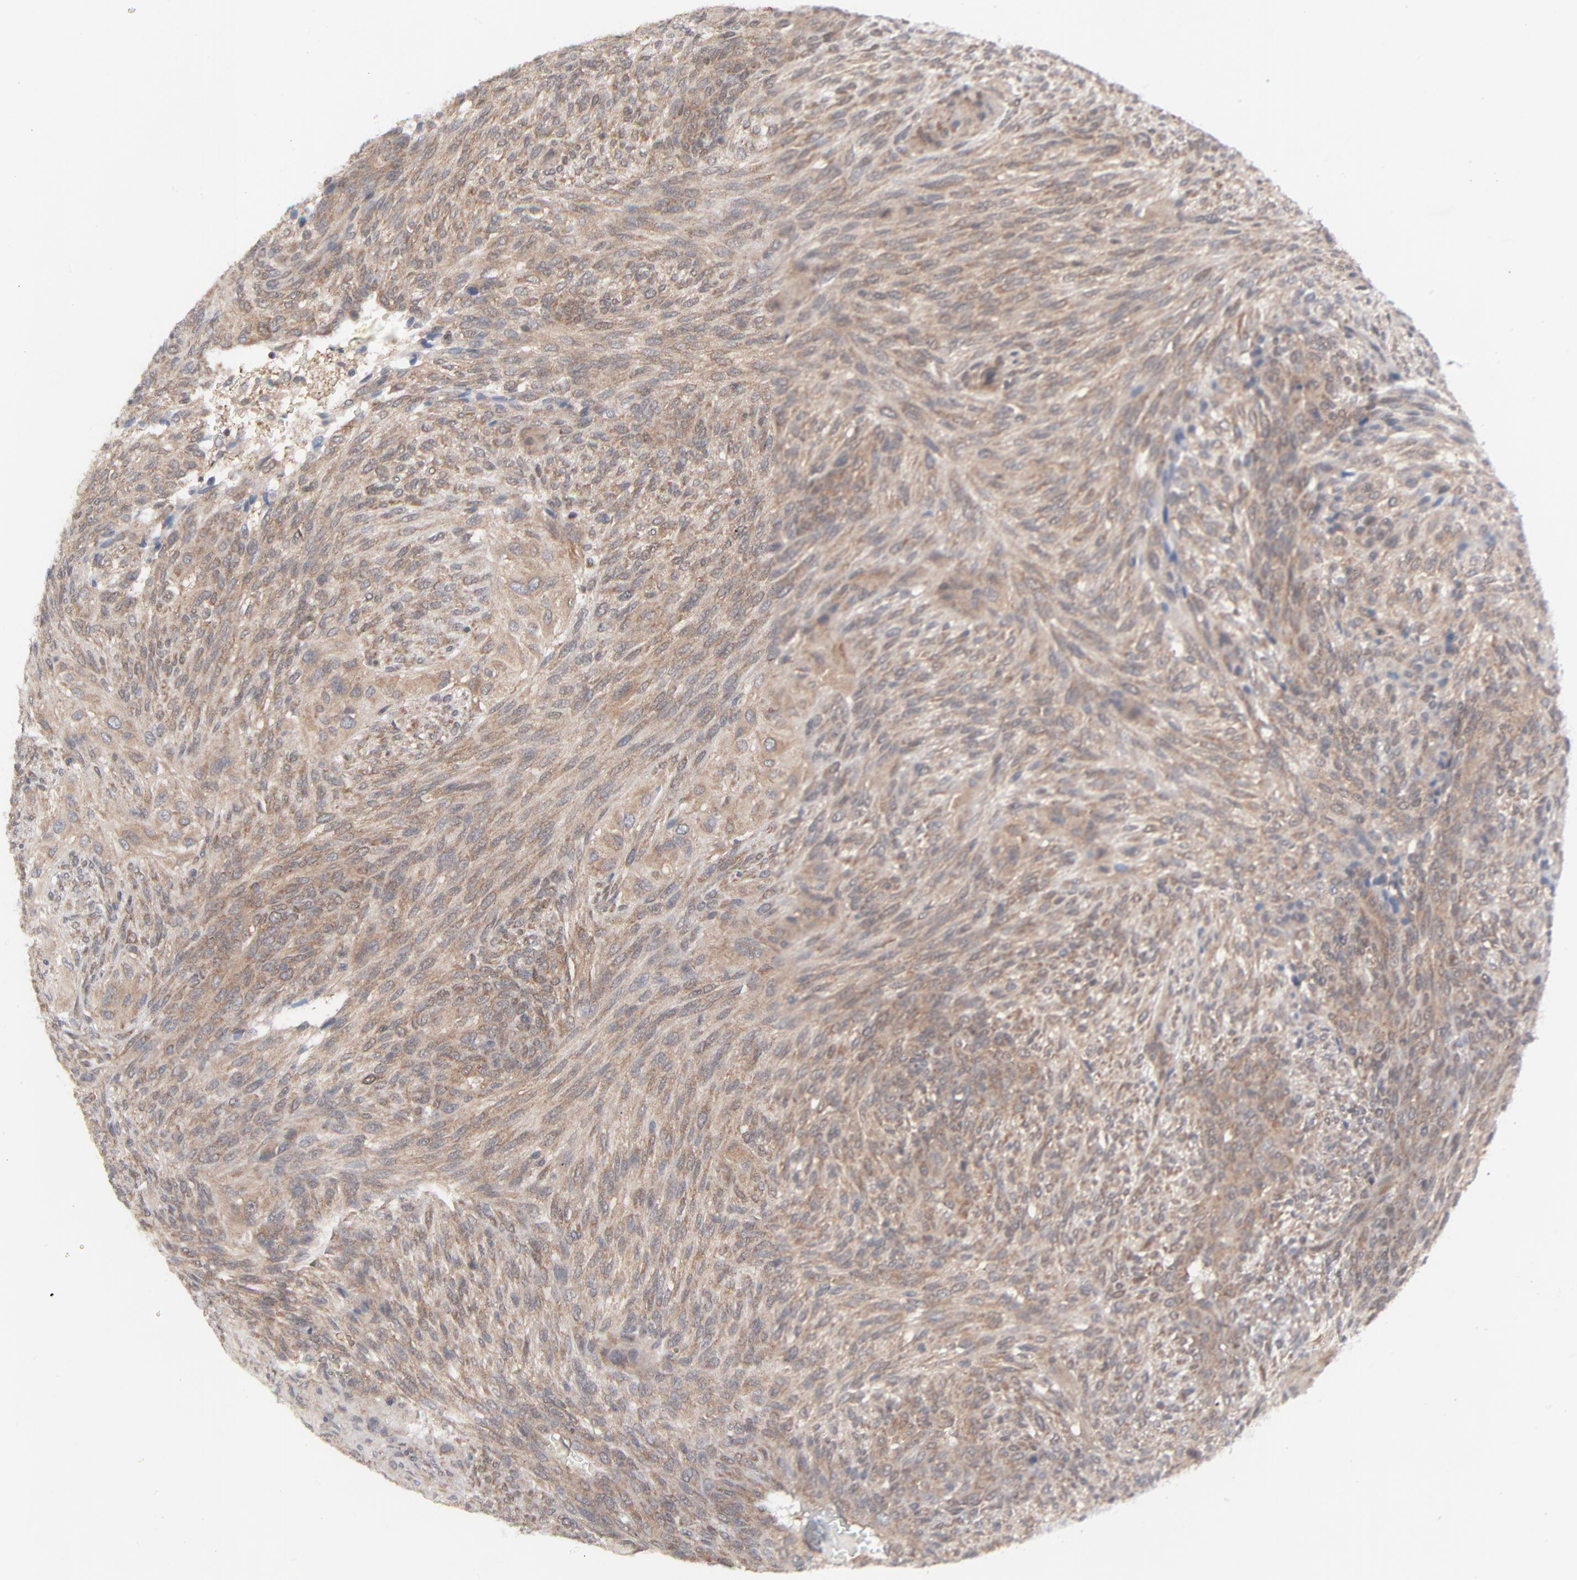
{"staining": {"intensity": "weak", "quantity": ">75%", "location": "cytoplasmic/membranous"}, "tissue": "glioma", "cell_type": "Tumor cells", "image_type": "cancer", "snomed": [{"axis": "morphology", "description": "Glioma, malignant, High grade"}, {"axis": "topography", "description": "Cerebral cortex"}], "caption": "Glioma was stained to show a protein in brown. There is low levels of weak cytoplasmic/membranous staining in approximately >75% of tumor cells.", "gene": "RPS6KB1", "patient": {"sex": "female", "age": 55}}